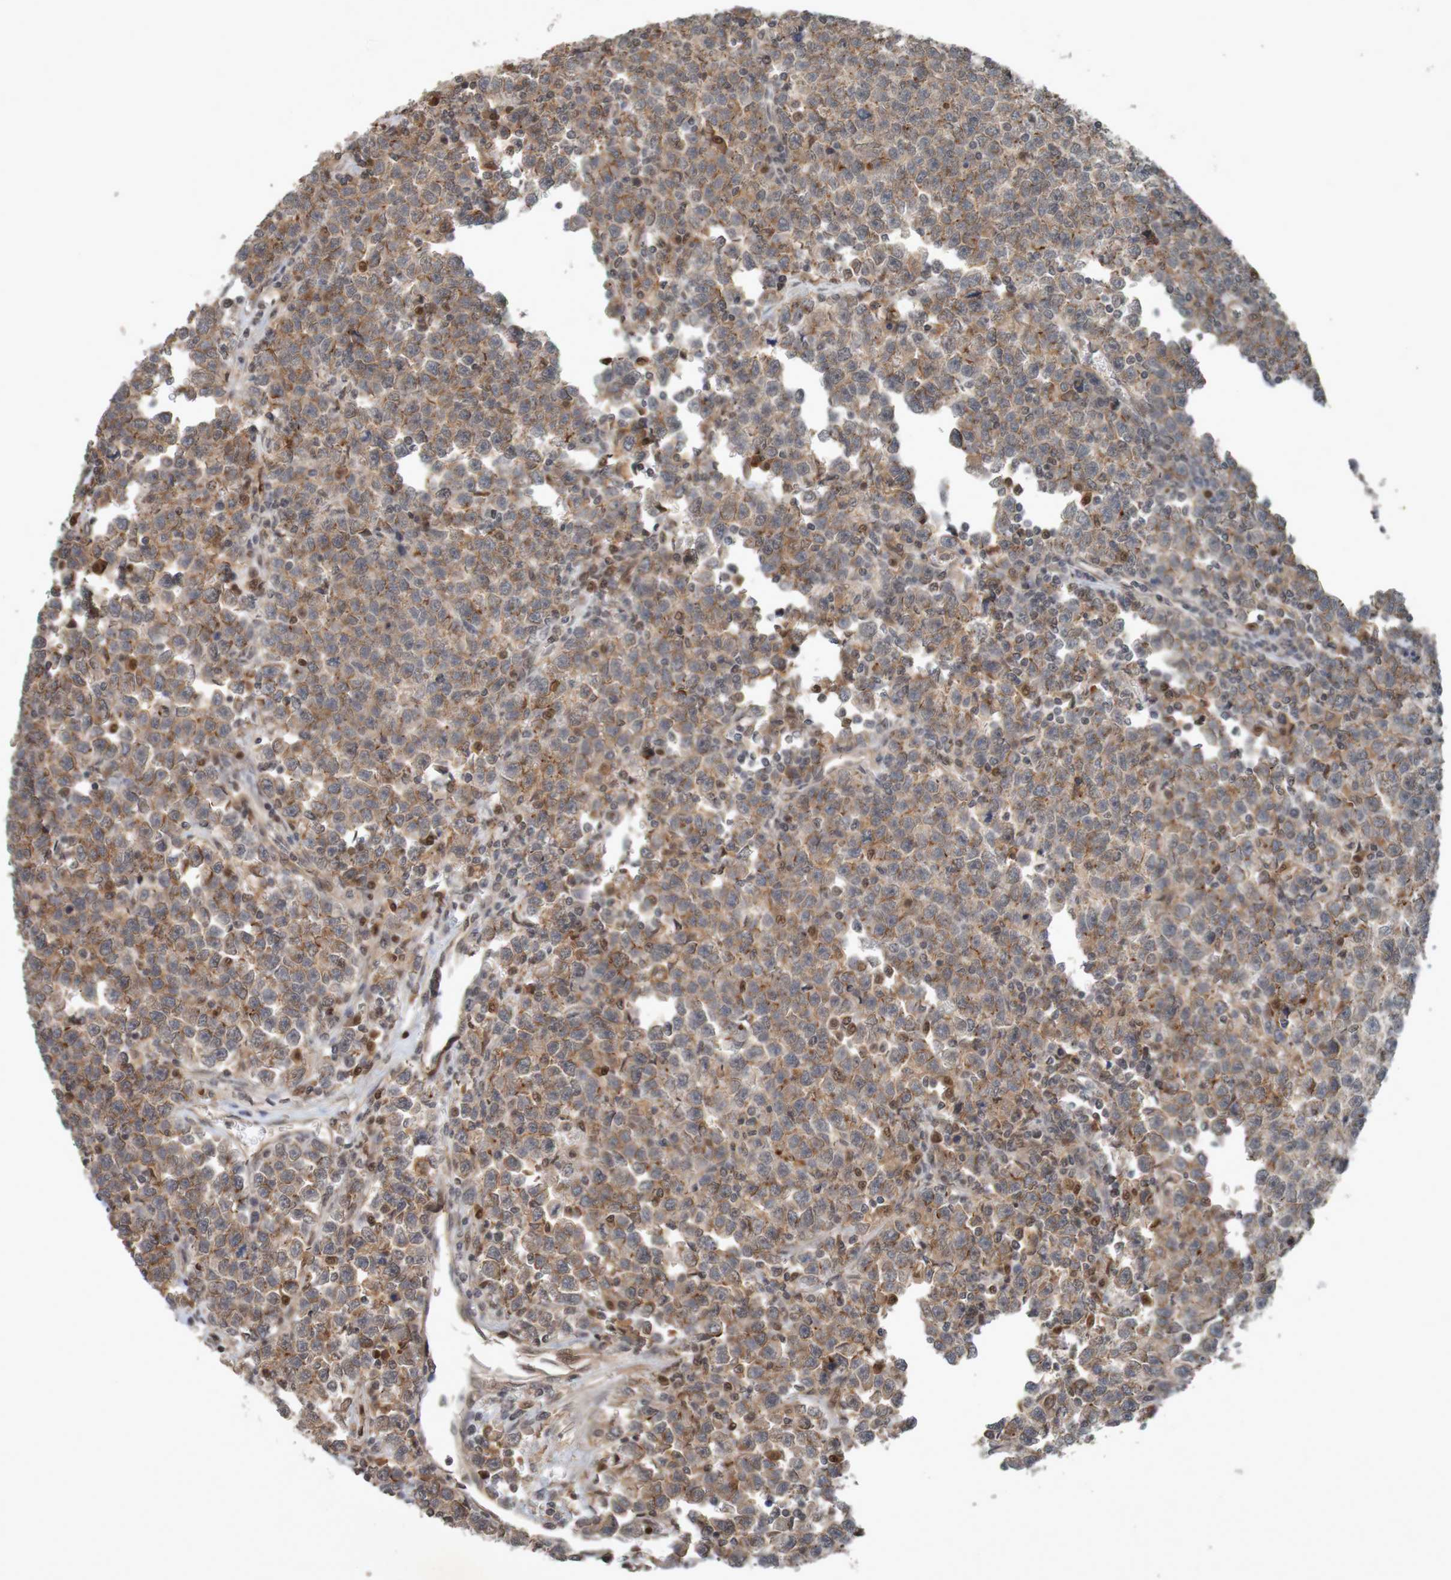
{"staining": {"intensity": "moderate", "quantity": ">75%", "location": "cytoplasmic/membranous"}, "tissue": "testis cancer", "cell_type": "Tumor cells", "image_type": "cancer", "snomed": [{"axis": "morphology", "description": "Seminoma, NOS"}, {"axis": "topography", "description": "Testis"}], "caption": "This histopathology image exhibits testis cancer stained with immunohistochemistry to label a protein in brown. The cytoplasmic/membranous of tumor cells show moderate positivity for the protein. Nuclei are counter-stained blue.", "gene": "ARHGEF11", "patient": {"sex": "male", "age": 43}}